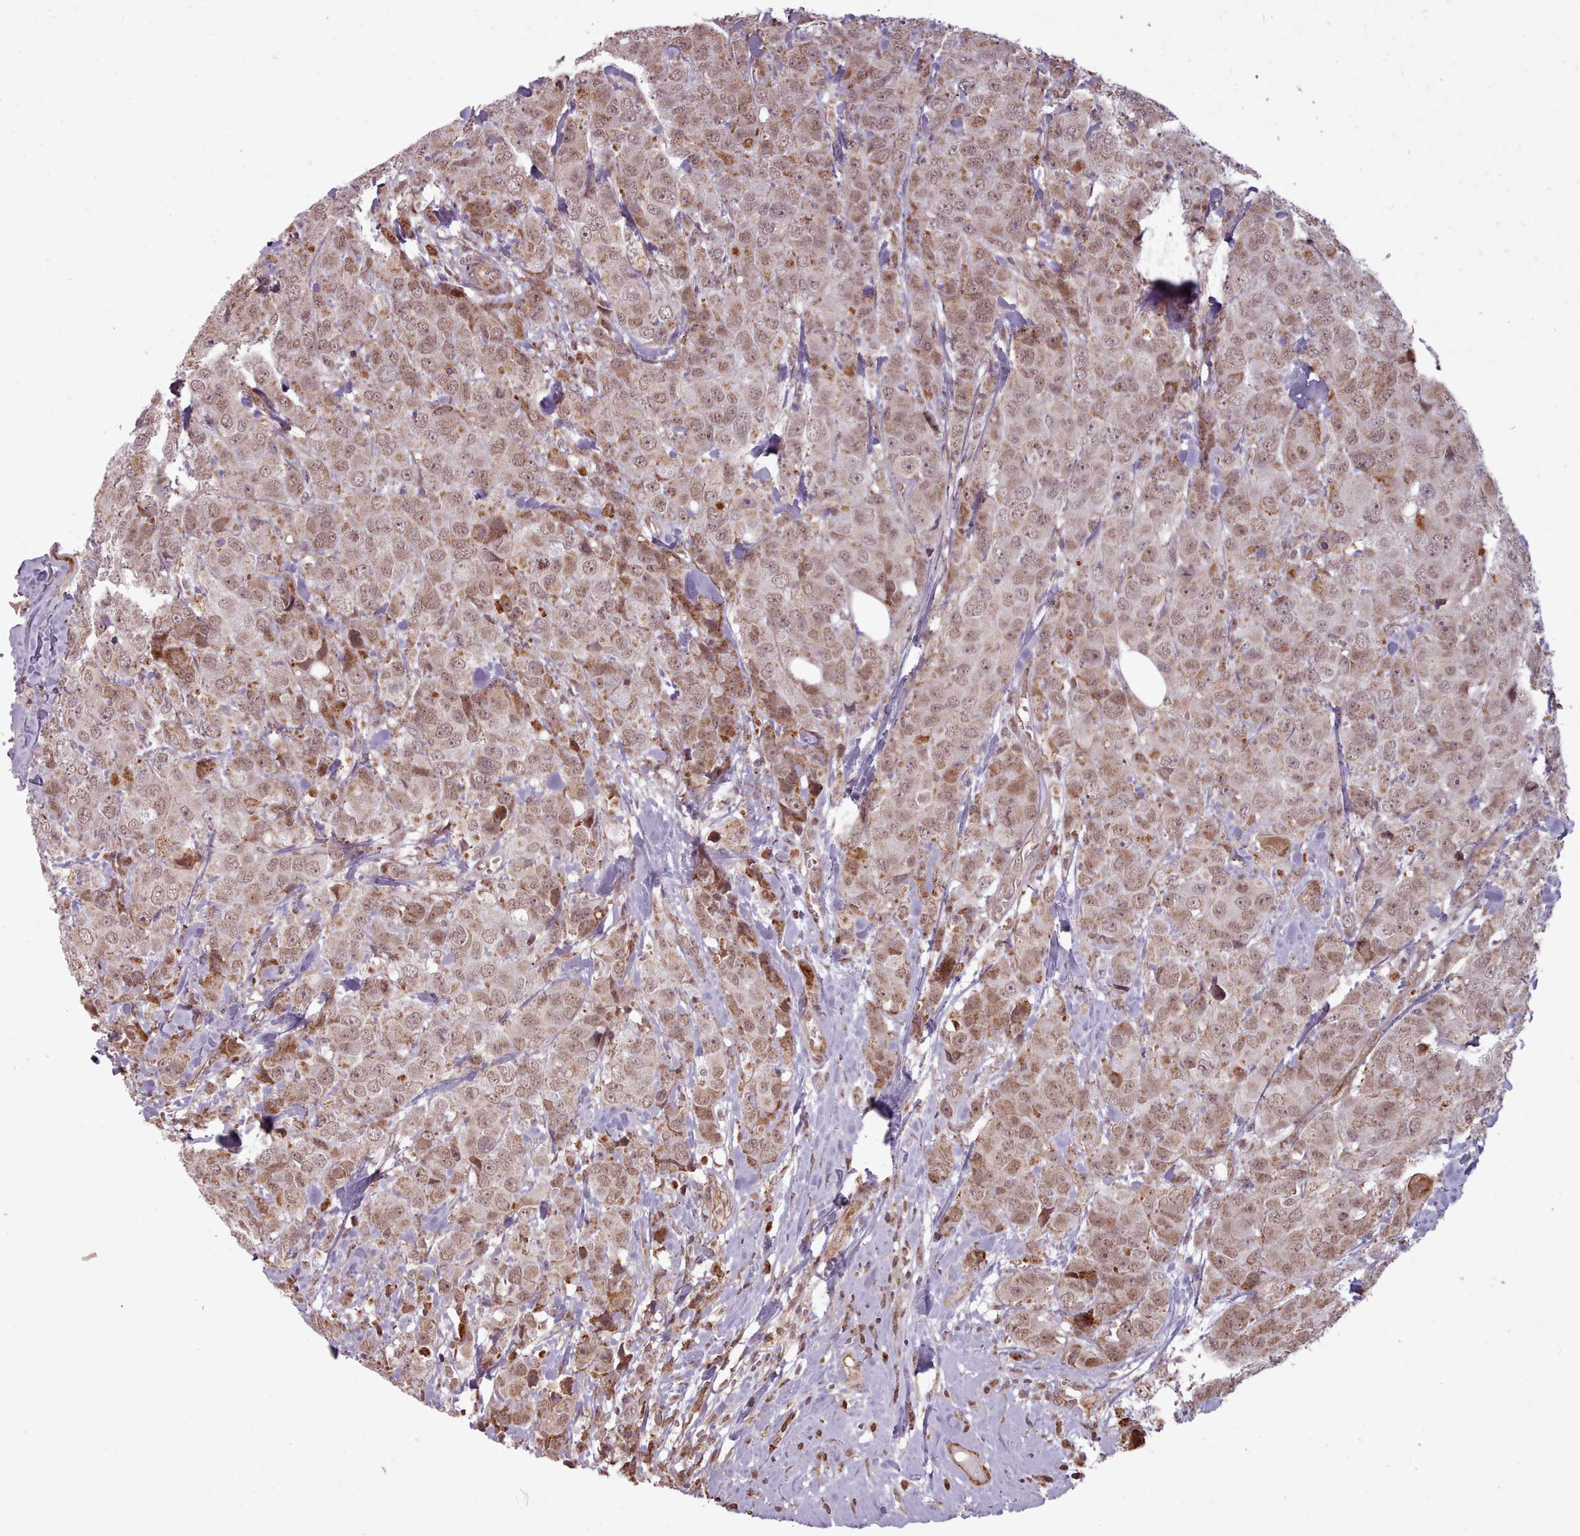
{"staining": {"intensity": "moderate", "quantity": ">75%", "location": "cytoplasmic/membranous,nuclear"}, "tissue": "breast cancer", "cell_type": "Tumor cells", "image_type": "cancer", "snomed": [{"axis": "morphology", "description": "Duct carcinoma"}, {"axis": "topography", "description": "Breast"}], "caption": "Protein expression analysis of breast intraductal carcinoma shows moderate cytoplasmic/membranous and nuclear expression in about >75% of tumor cells. The protein is shown in brown color, while the nuclei are stained blue.", "gene": "ZMYM4", "patient": {"sex": "female", "age": 43}}